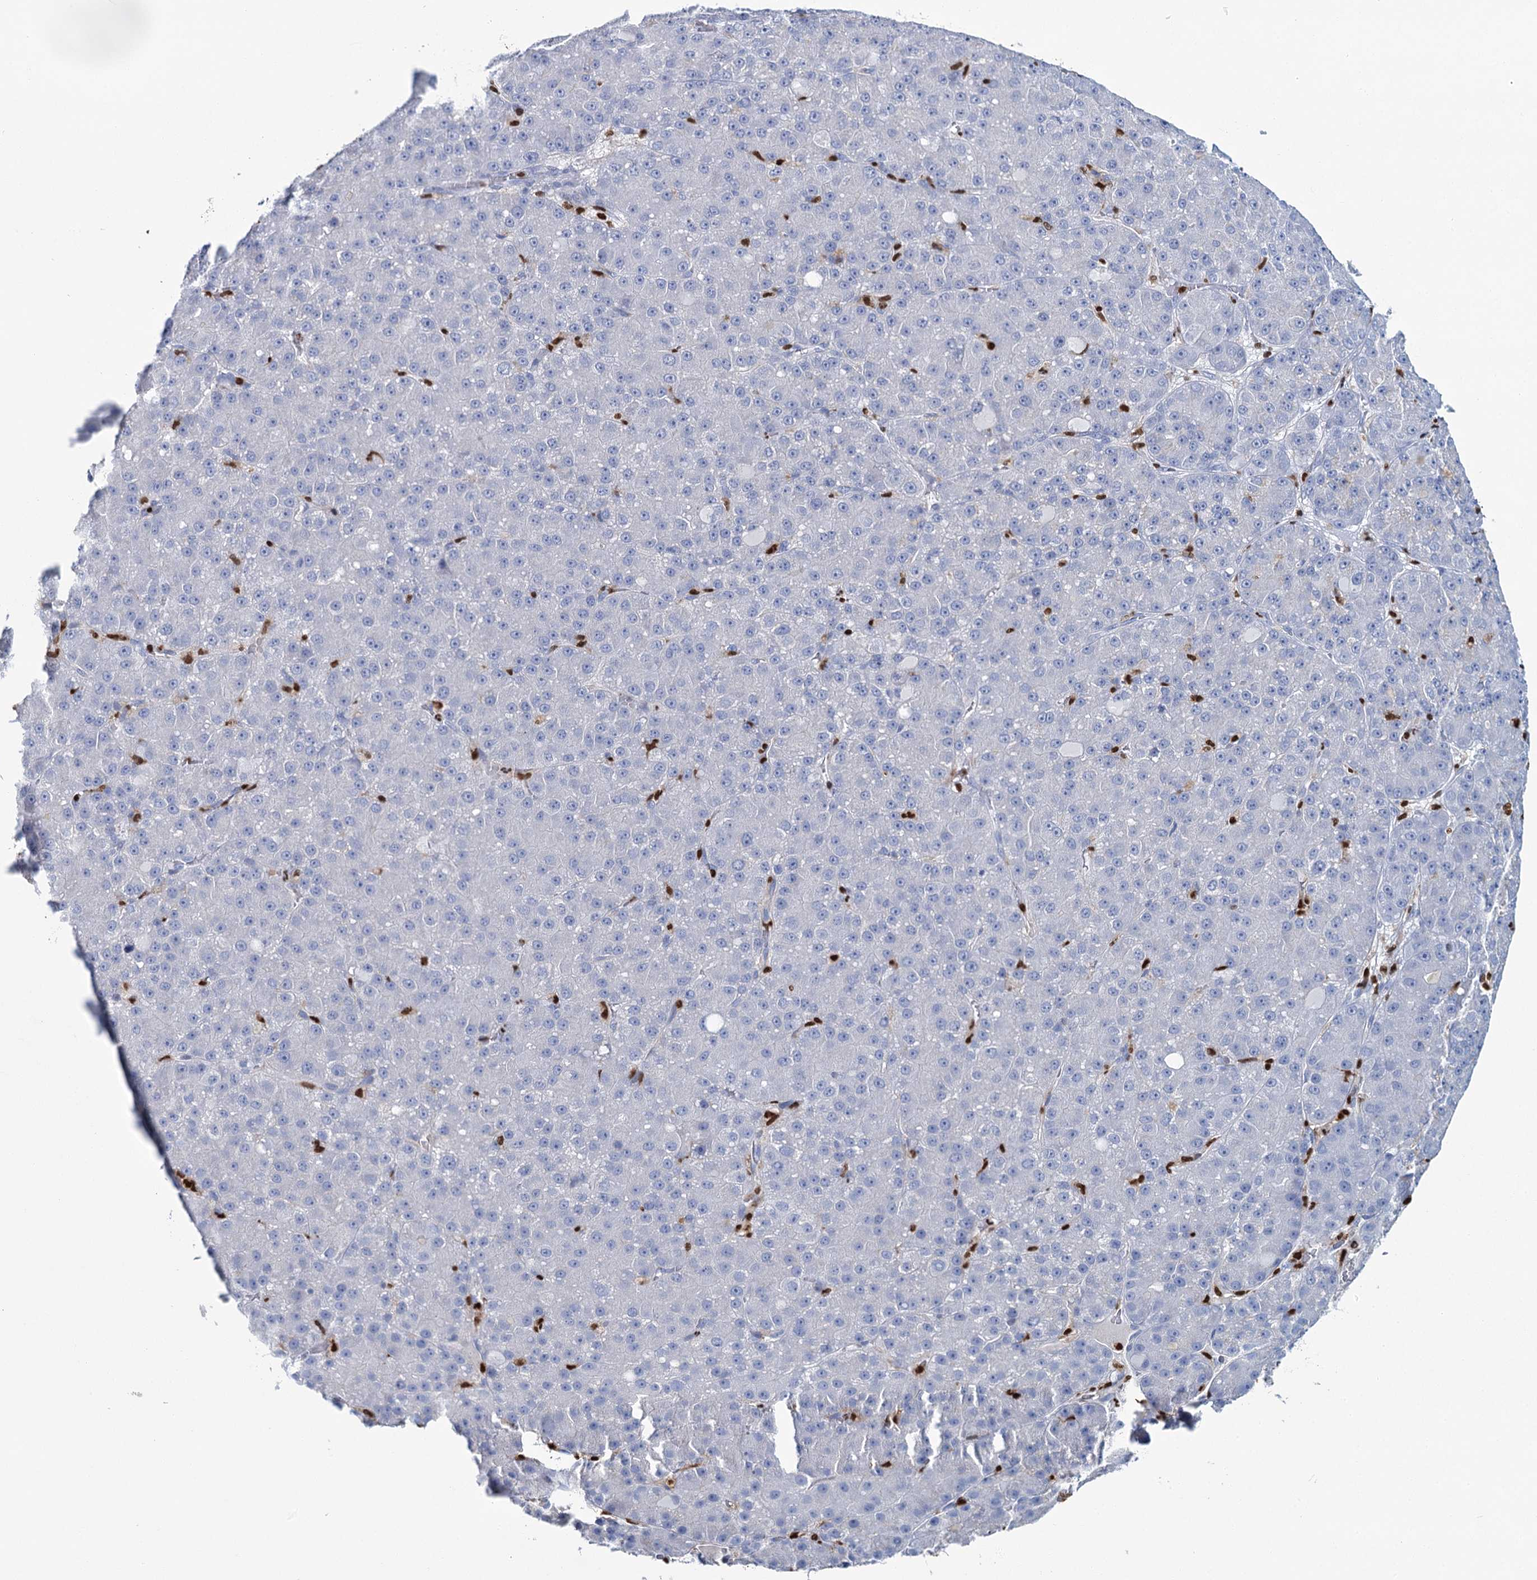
{"staining": {"intensity": "negative", "quantity": "none", "location": "none"}, "tissue": "liver cancer", "cell_type": "Tumor cells", "image_type": "cancer", "snomed": [{"axis": "morphology", "description": "Carcinoma, Hepatocellular, NOS"}, {"axis": "topography", "description": "Liver"}], "caption": "IHC of liver hepatocellular carcinoma exhibits no positivity in tumor cells. (DAB IHC with hematoxylin counter stain).", "gene": "CELF2", "patient": {"sex": "male", "age": 67}}